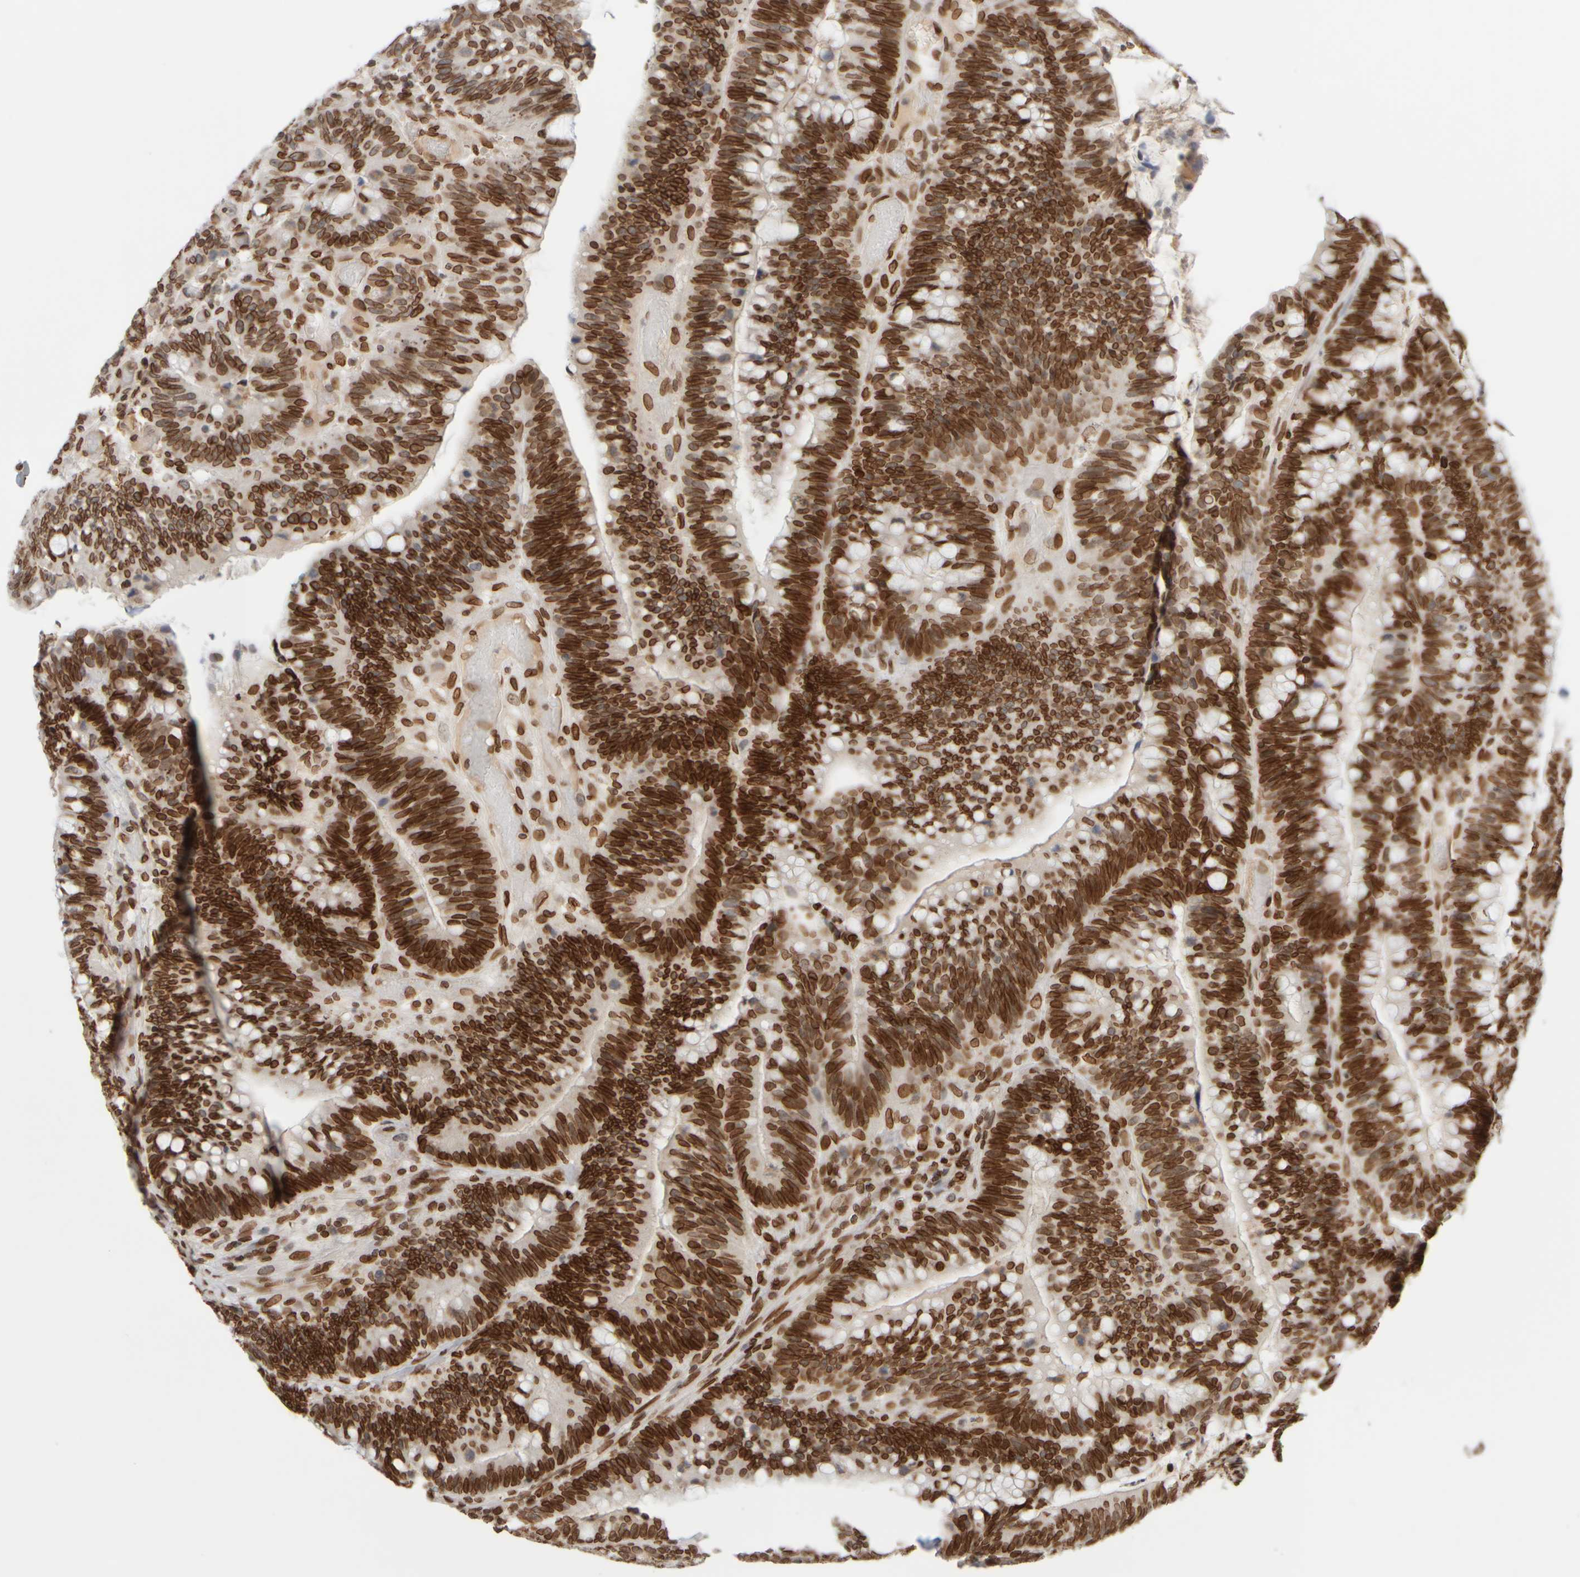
{"staining": {"intensity": "strong", "quantity": ">75%", "location": "cytoplasmic/membranous,nuclear"}, "tissue": "colorectal cancer", "cell_type": "Tumor cells", "image_type": "cancer", "snomed": [{"axis": "morphology", "description": "Normal tissue, NOS"}, {"axis": "morphology", "description": "Adenocarcinoma, NOS"}, {"axis": "topography", "description": "Colon"}], "caption": "Protein expression analysis of human colorectal cancer reveals strong cytoplasmic/membranous and nuclear expression in about >75% of tumor cells. (DAB (3,3'-diaminobenzidine) IHC, brown staining for protein, blue staining for nuclei).", "gene": "ZC3HC1", "patient": {"sex": "female", "age": 66}}